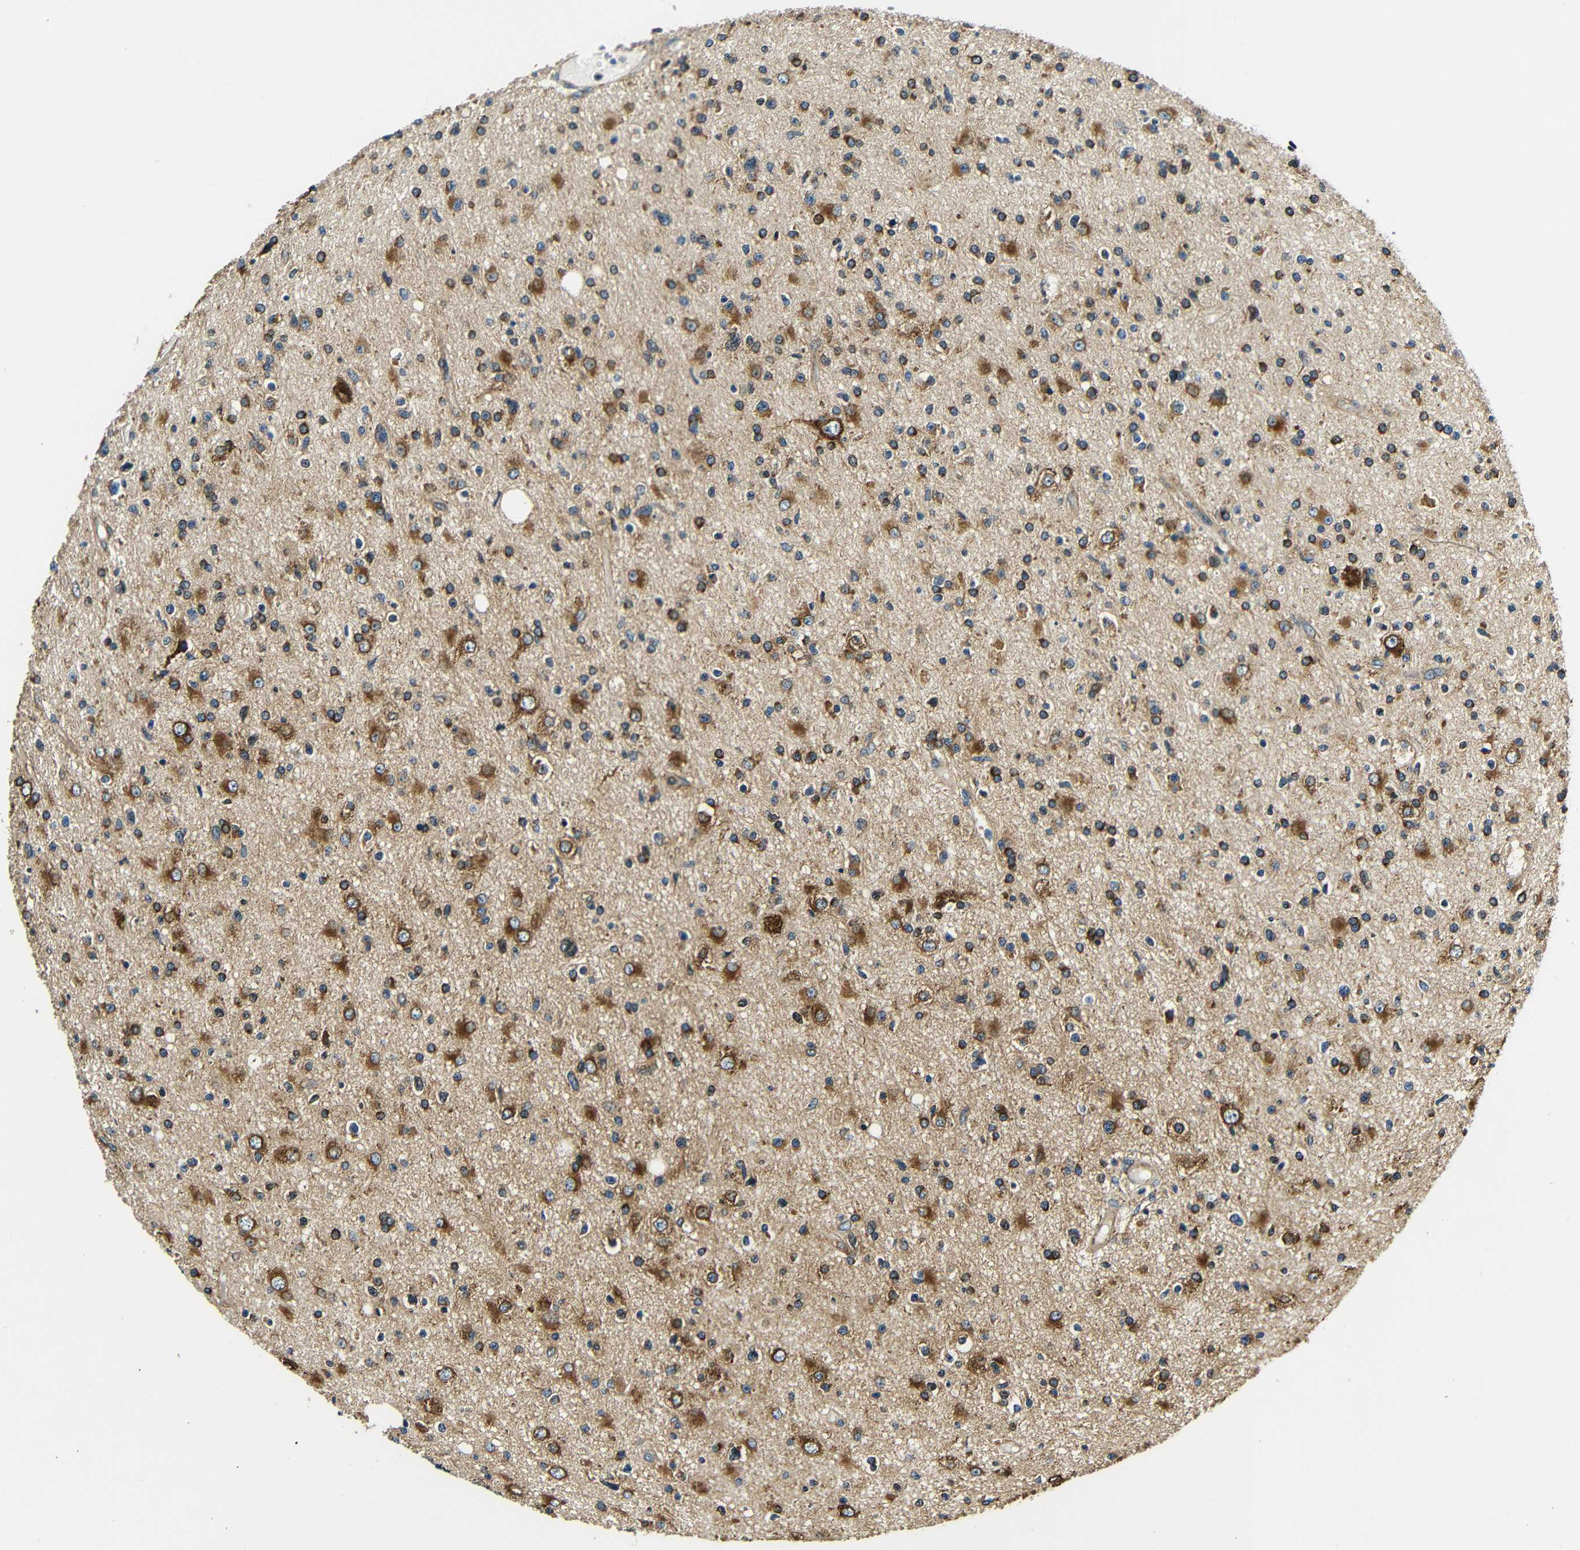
{"staining": {"intensity": "strong", "quantity": ">75%", "location": "cytoplasmic/membranous"}, "tissue": "glioma", "cell_type": "Tumor cells", "image_type": "cancer", "snomed": [{"axis": "morphology", "description": "Glioma, malignant, High grade"}, {"axis": "topography", "description": "Brain"}], "caption": "There is high levels of strong cytoplasmic/membranous expression in tumor cells of malignant glioma (high-grade), as demonstrated by immunohistochemical staining (brown color).", "gene": "VAPB", "patient": {"sex": "male", "age": 33}}